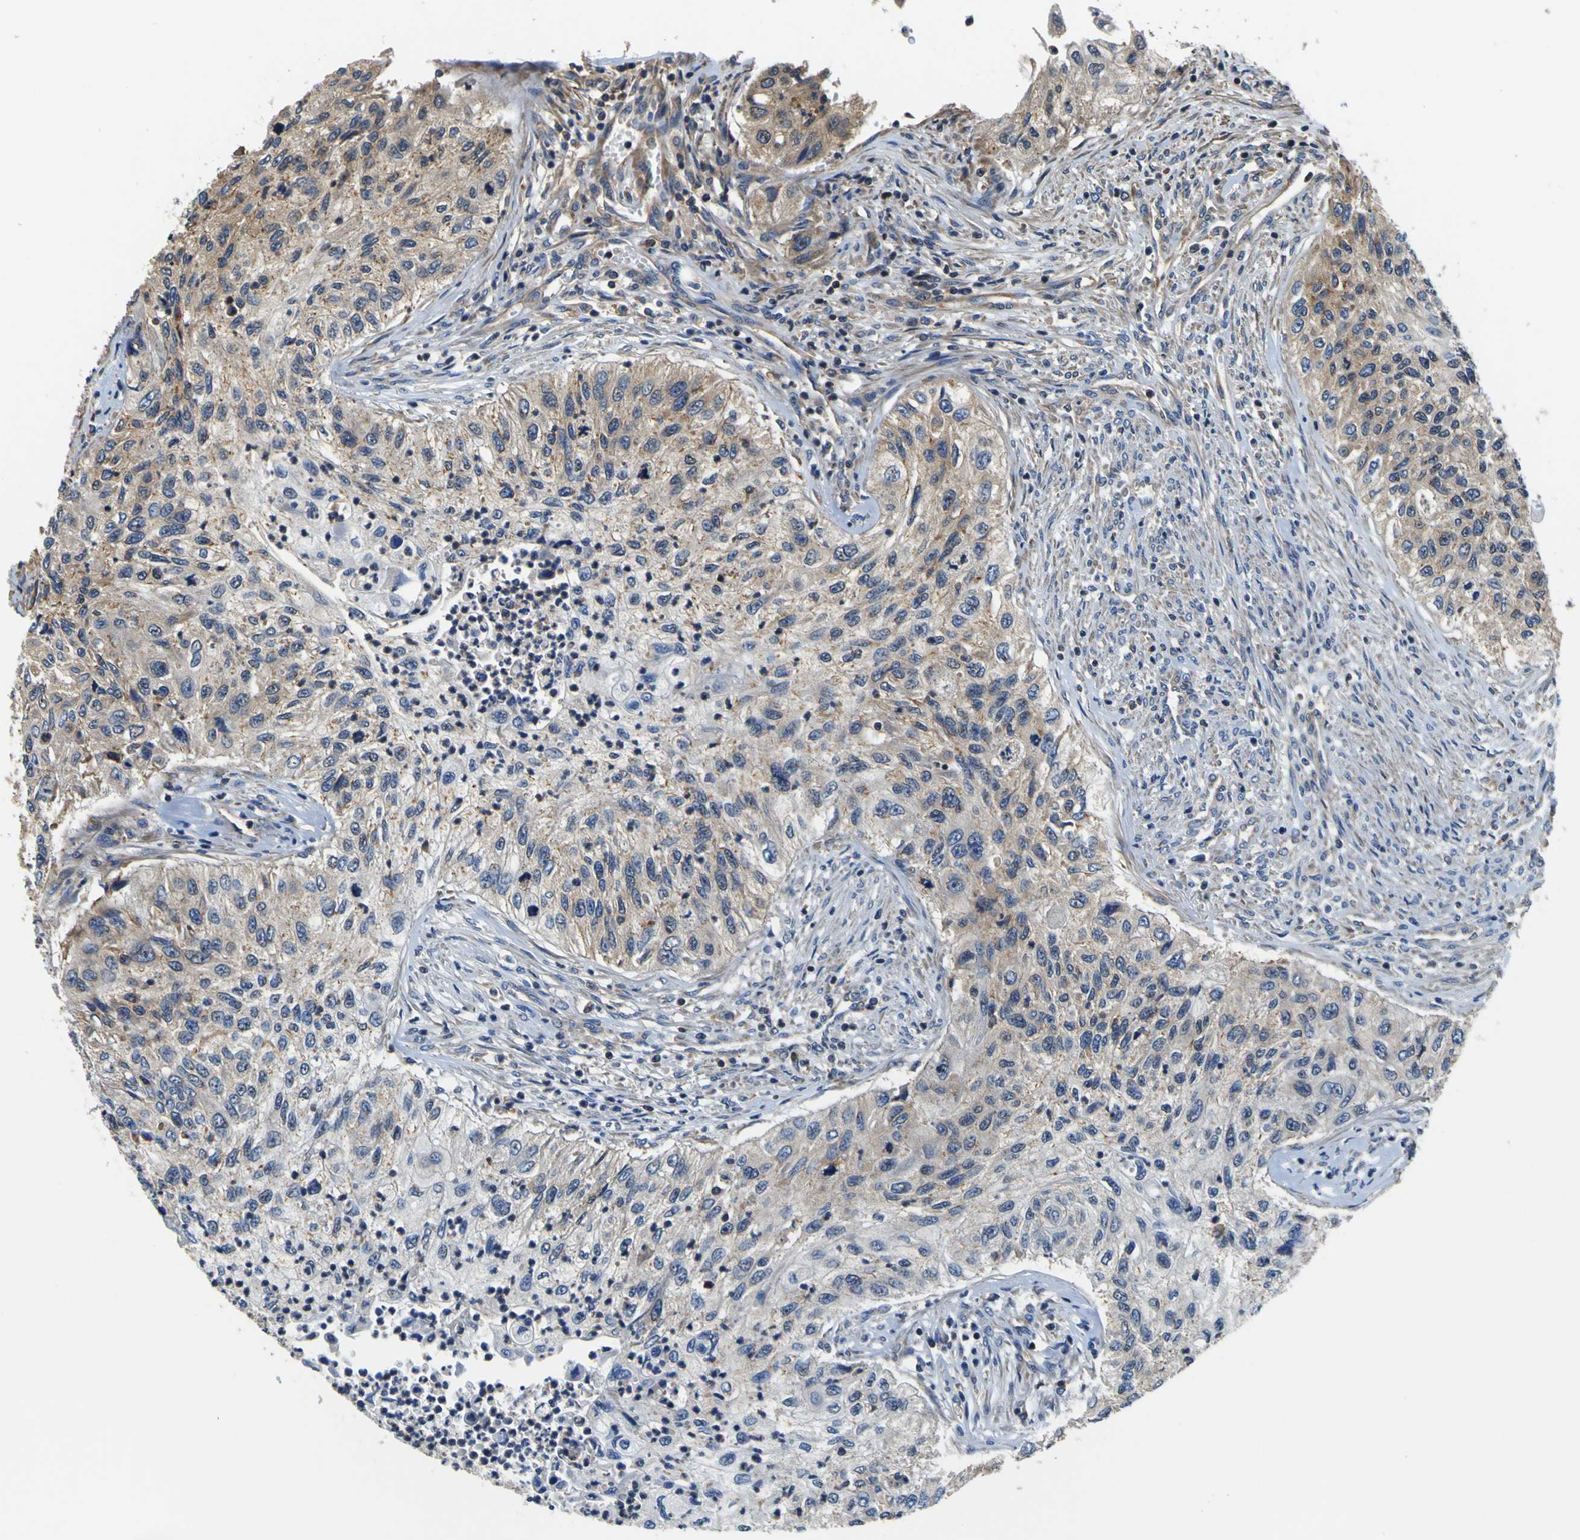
{"staining": {"intensity": "weak", "quantity": ">75%", "location": "cytoplasmic/membranous"}, "tissue": "urothelial cancer", "cell_type": "Tumor cells", "image_type": "cancer", "snomed": [{"axis": "morphology", "description": "Urothelial carcinoma, High grade"}, {"axis": "topography", "description": "Urinary bladder"}], "caption": "High-power microscopy captured an IHC micrograph of urothelial cancer, revealing weak cytoplasmic/membranous staining in approximately >75% of tumor cells.", "gene": "CNR2", "patient": {"sex": "female", "age": 60}}